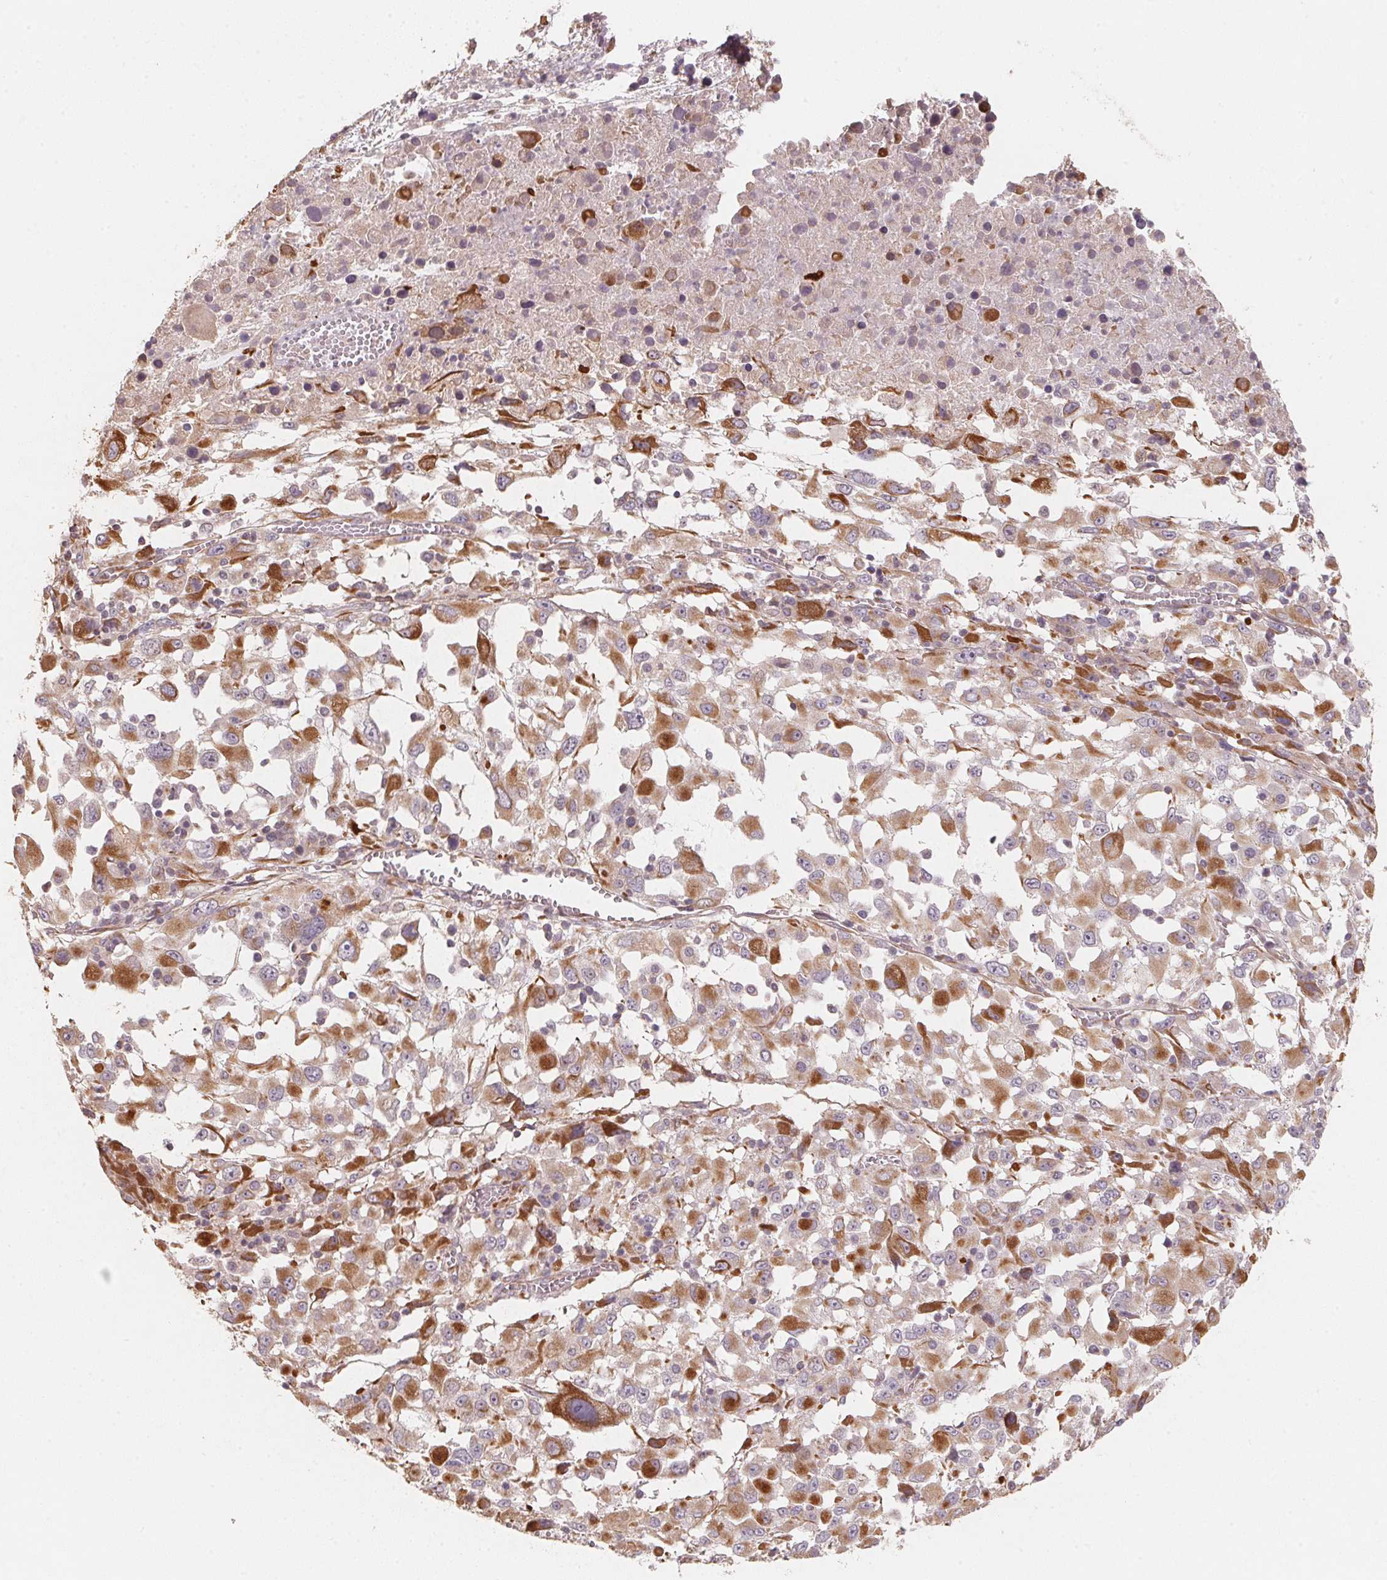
{"staining": {"intensity": "moderate", "quantity": "25%-75%", "location": "cytoplasmic/membranous"}, "tissue": "melanoma", "cell_type": "Tumor cells", "image_type": "cancer", "snomed": [{"axis": "morphology", "description": "Malignant melanoma, Metastatic site"}, {"axis": "topography", "description": "Soft tissue"}], "caption": "Melanoma tissue displays moderate cytoplasmic/membranous expression in about 25%-75% of tumor cells", "gene": "TSPAN12", "patient": {"sex": "male", "age": 50}}